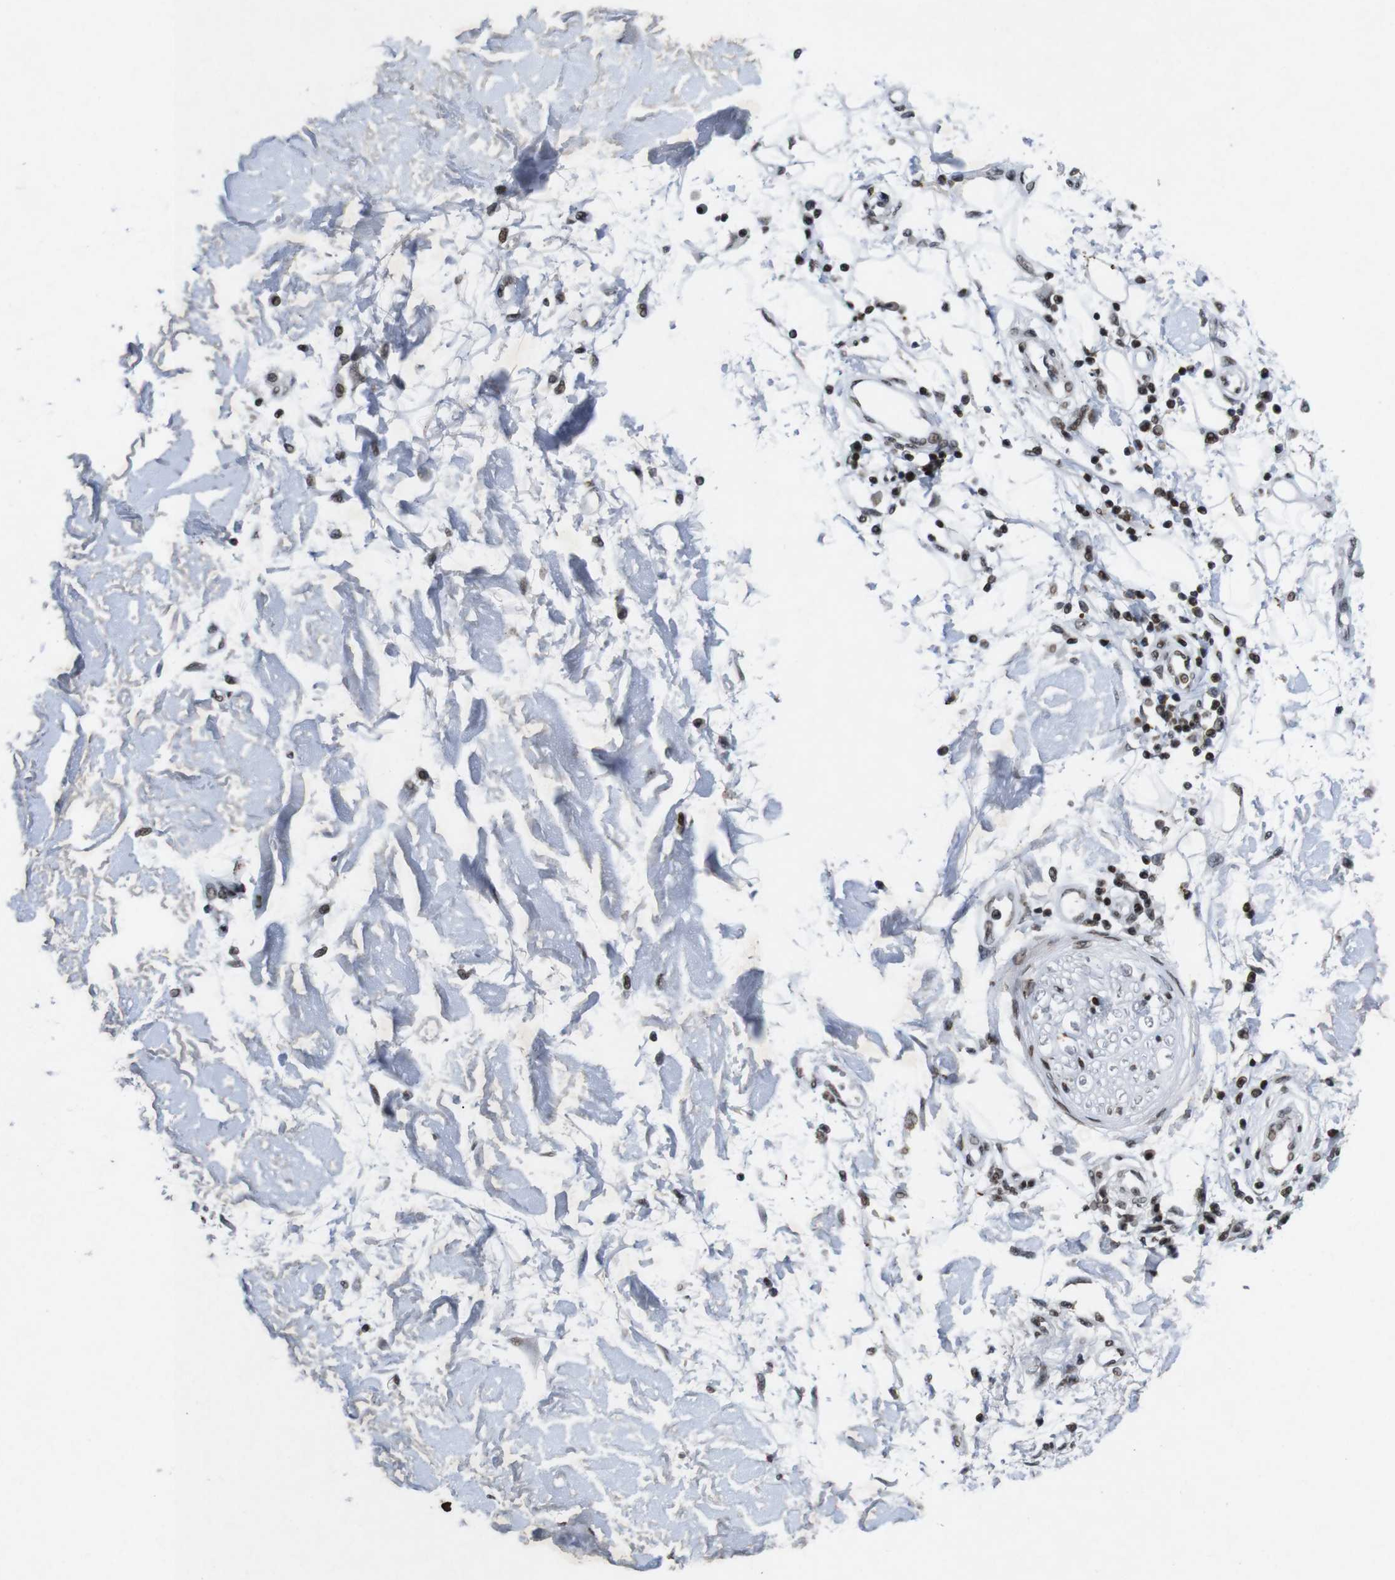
{"staining": {"intensity": "strong", "quantity": ">75%", "location": "nuclear"}, "tissue": "adipose tissue", "cell_type": "Adipocytes", "image_type": "normal", "snomed": [{"axis": "morphology", "description": "Squamous cell carcinoma, NOS"}, {"axis": "topography", "description": "Skin"}], "caption": "Protein staining reveals strong nuclear positivity in approximately >75% of adipocytes in unremarkable adipose tissue. (Brightfield microscopy of DAB IHC at high magnification).", "gene": "MAGEH1", "patient": {"sex": "male", "age": 83}}